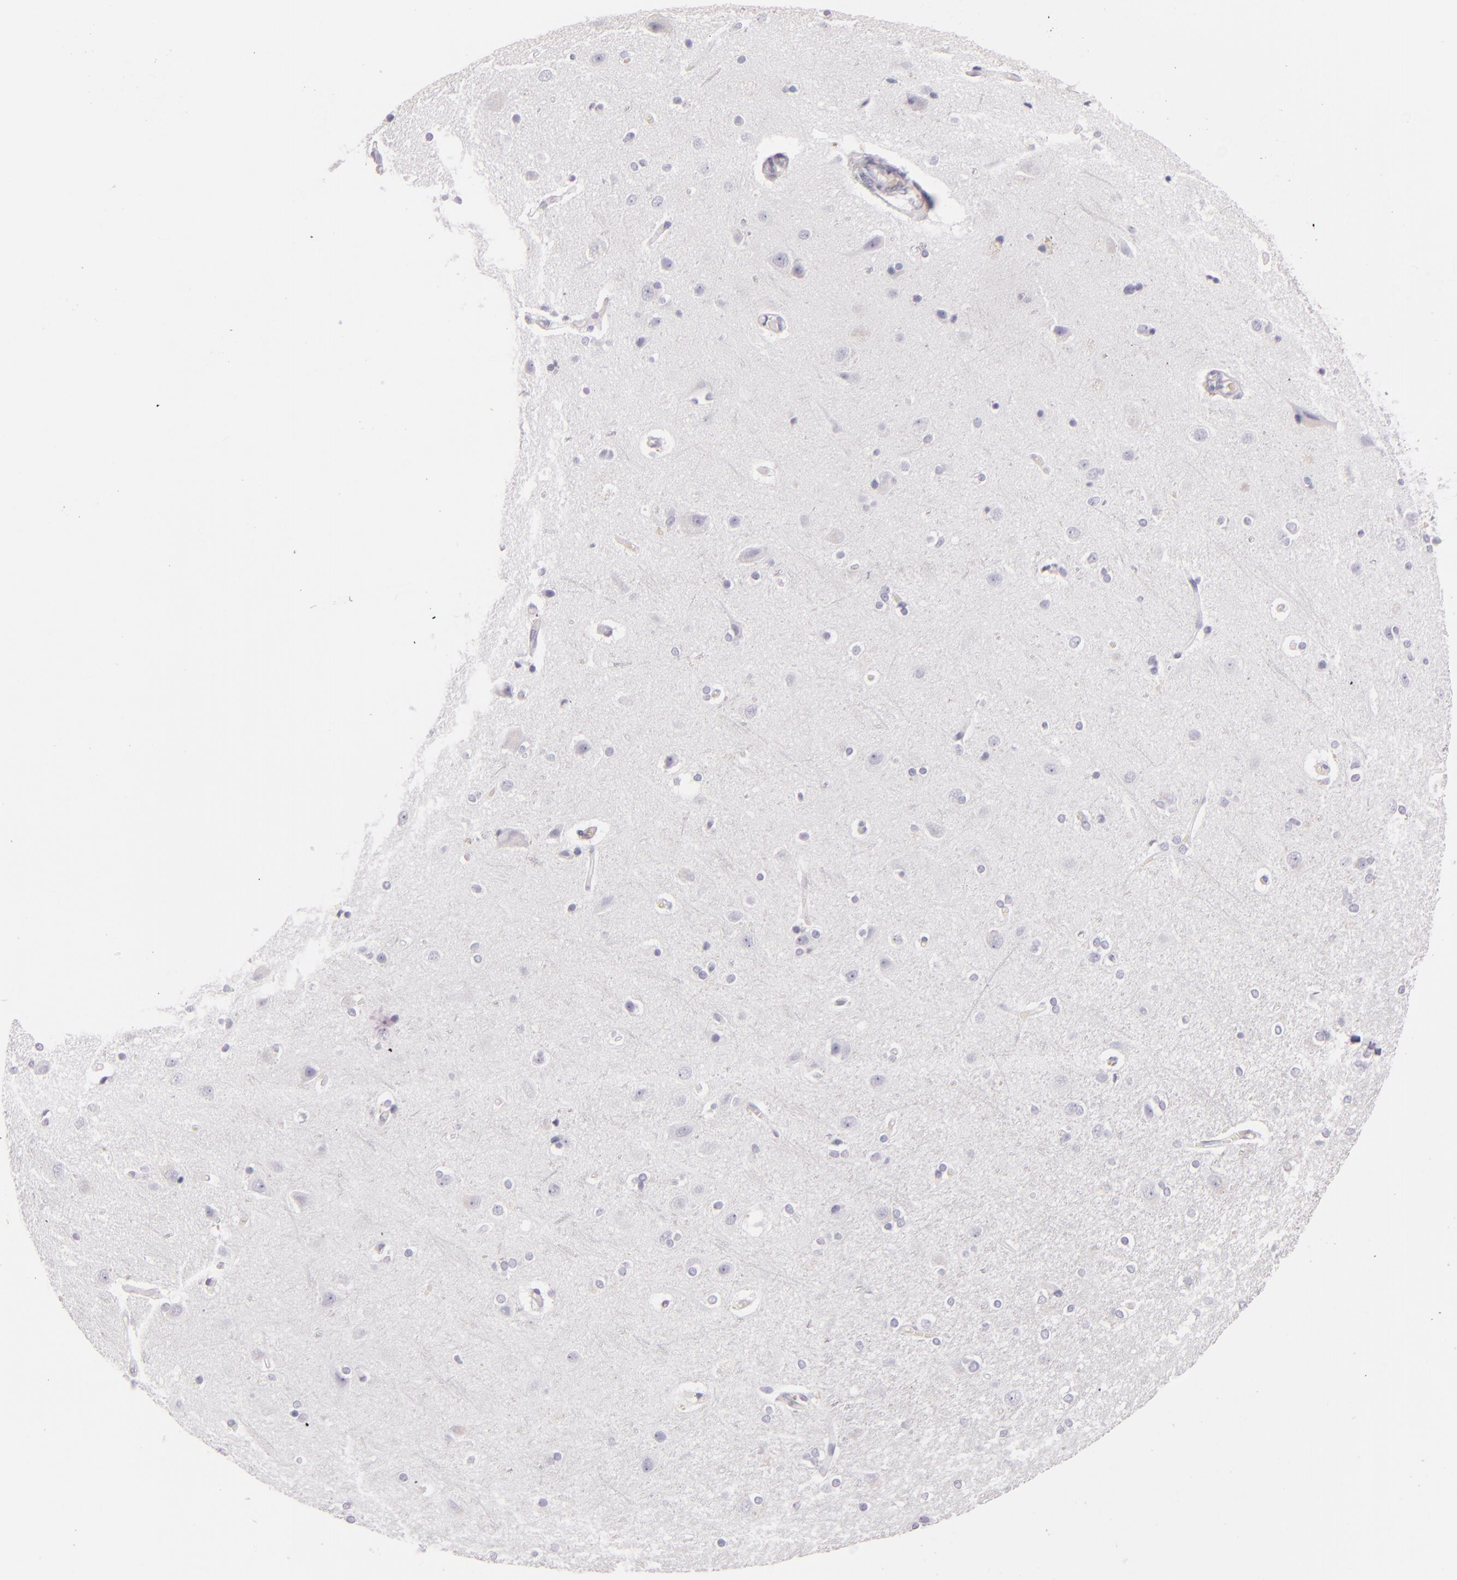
{"staining": {"intensity": "negative", "quantity": "none", "location": "none"}, "tissue": "cerebral cortex", "cell_type": "Endothelial cells", "image_type": "normal", "snomed": [{"axis": "morphology", "description": "Normal tissue, NOS"}, {"axis": "topography", "description": "Cerebral cortex"}], "caption": "IHC of normal cerebral cortex reveals no positivity in endothelial cells.", "gene": "CD207", "patient": {"sex": "female", "age": 54}}